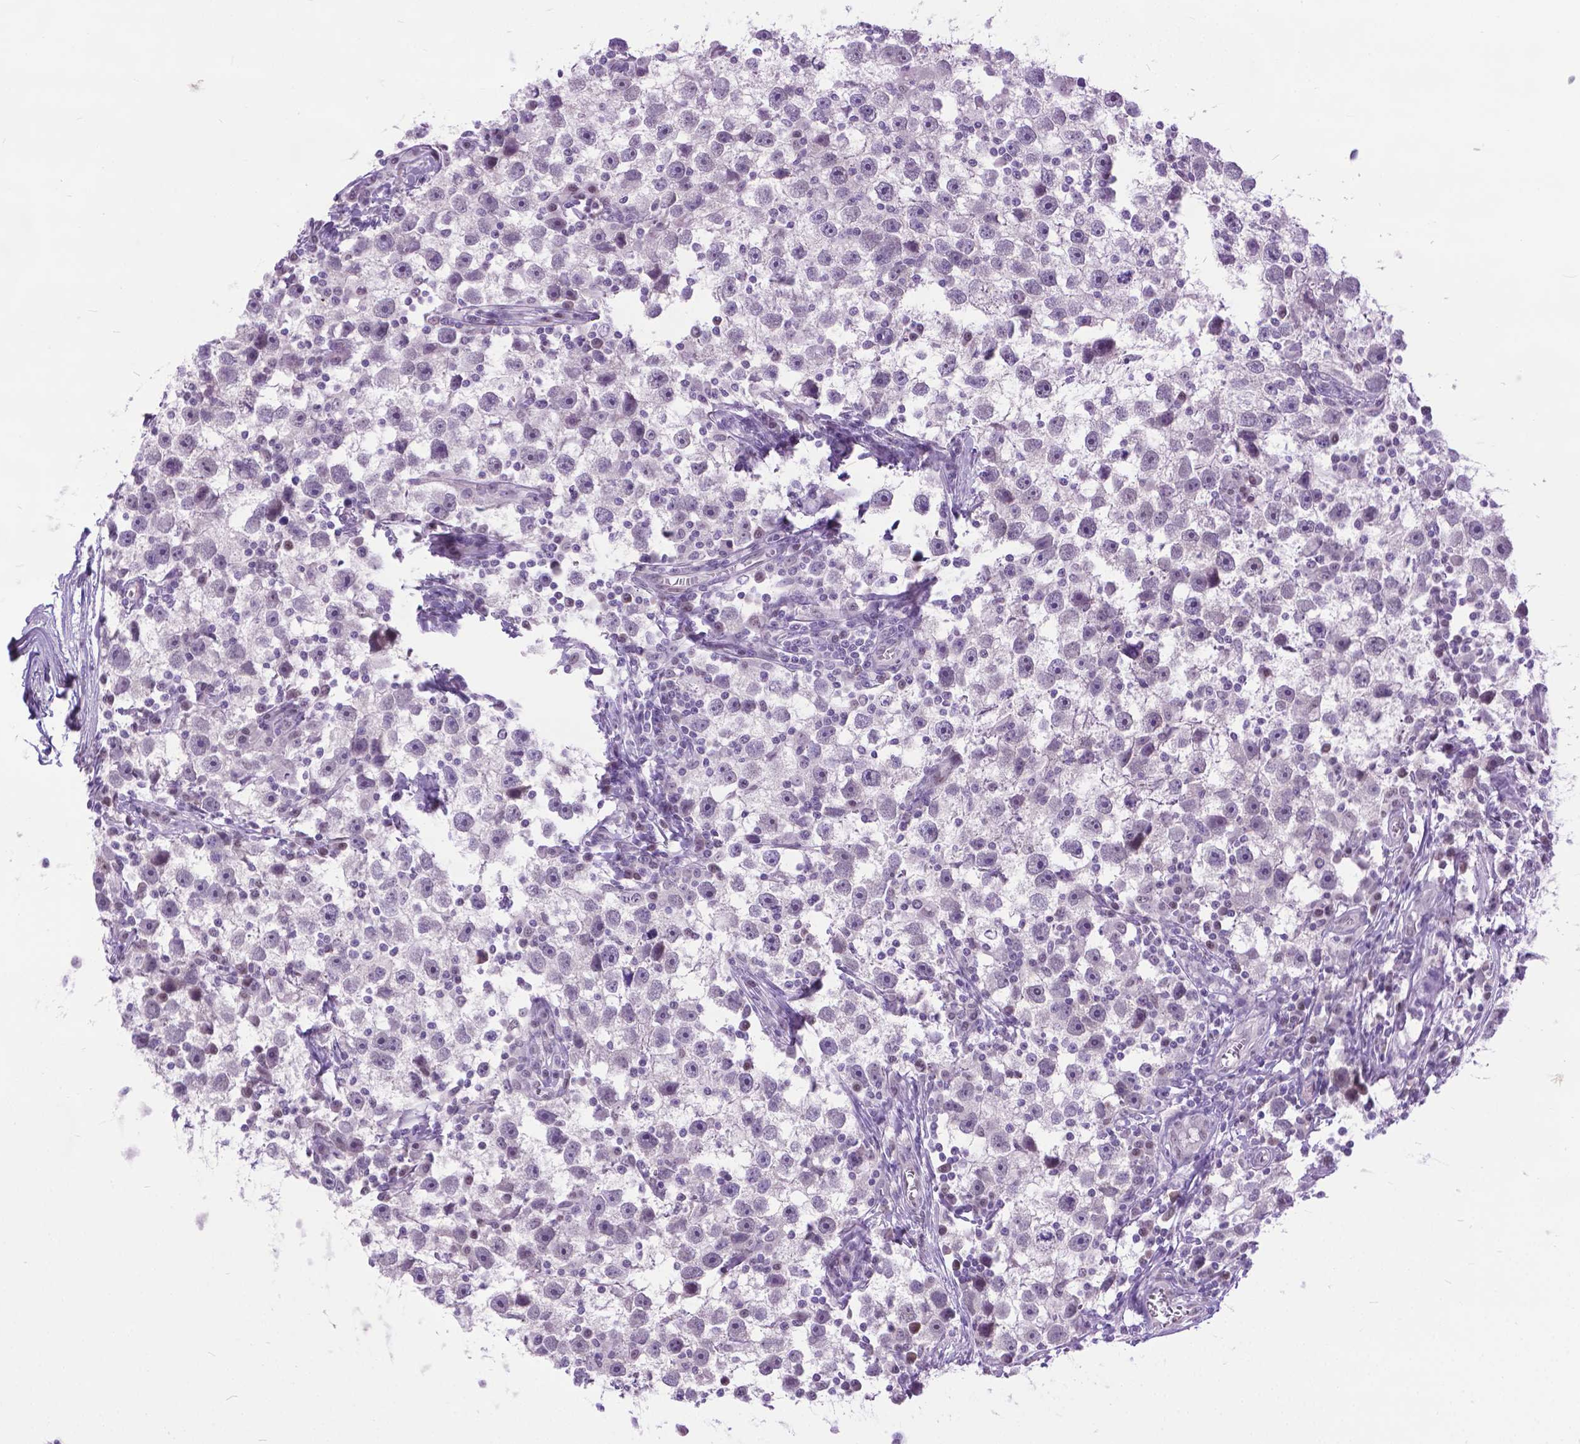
{"staining": {"intensity": "negative", "quantity": "none", "location": "none"}, "tissue": "testis cancer", "cell_type": "Tumor cells", "image_type": "cancer", "snomed": [{"axis": "morphology", "description": "Seminoma, NOS"}, {"axis": "topography", "description": "Testis"}], "caption": "This is a image of IHC staining of seminoma (testis), which shows no expression in tumor cells.", "gene": "APCDD1L", "patient": {"sex": "male", "age": 30}}